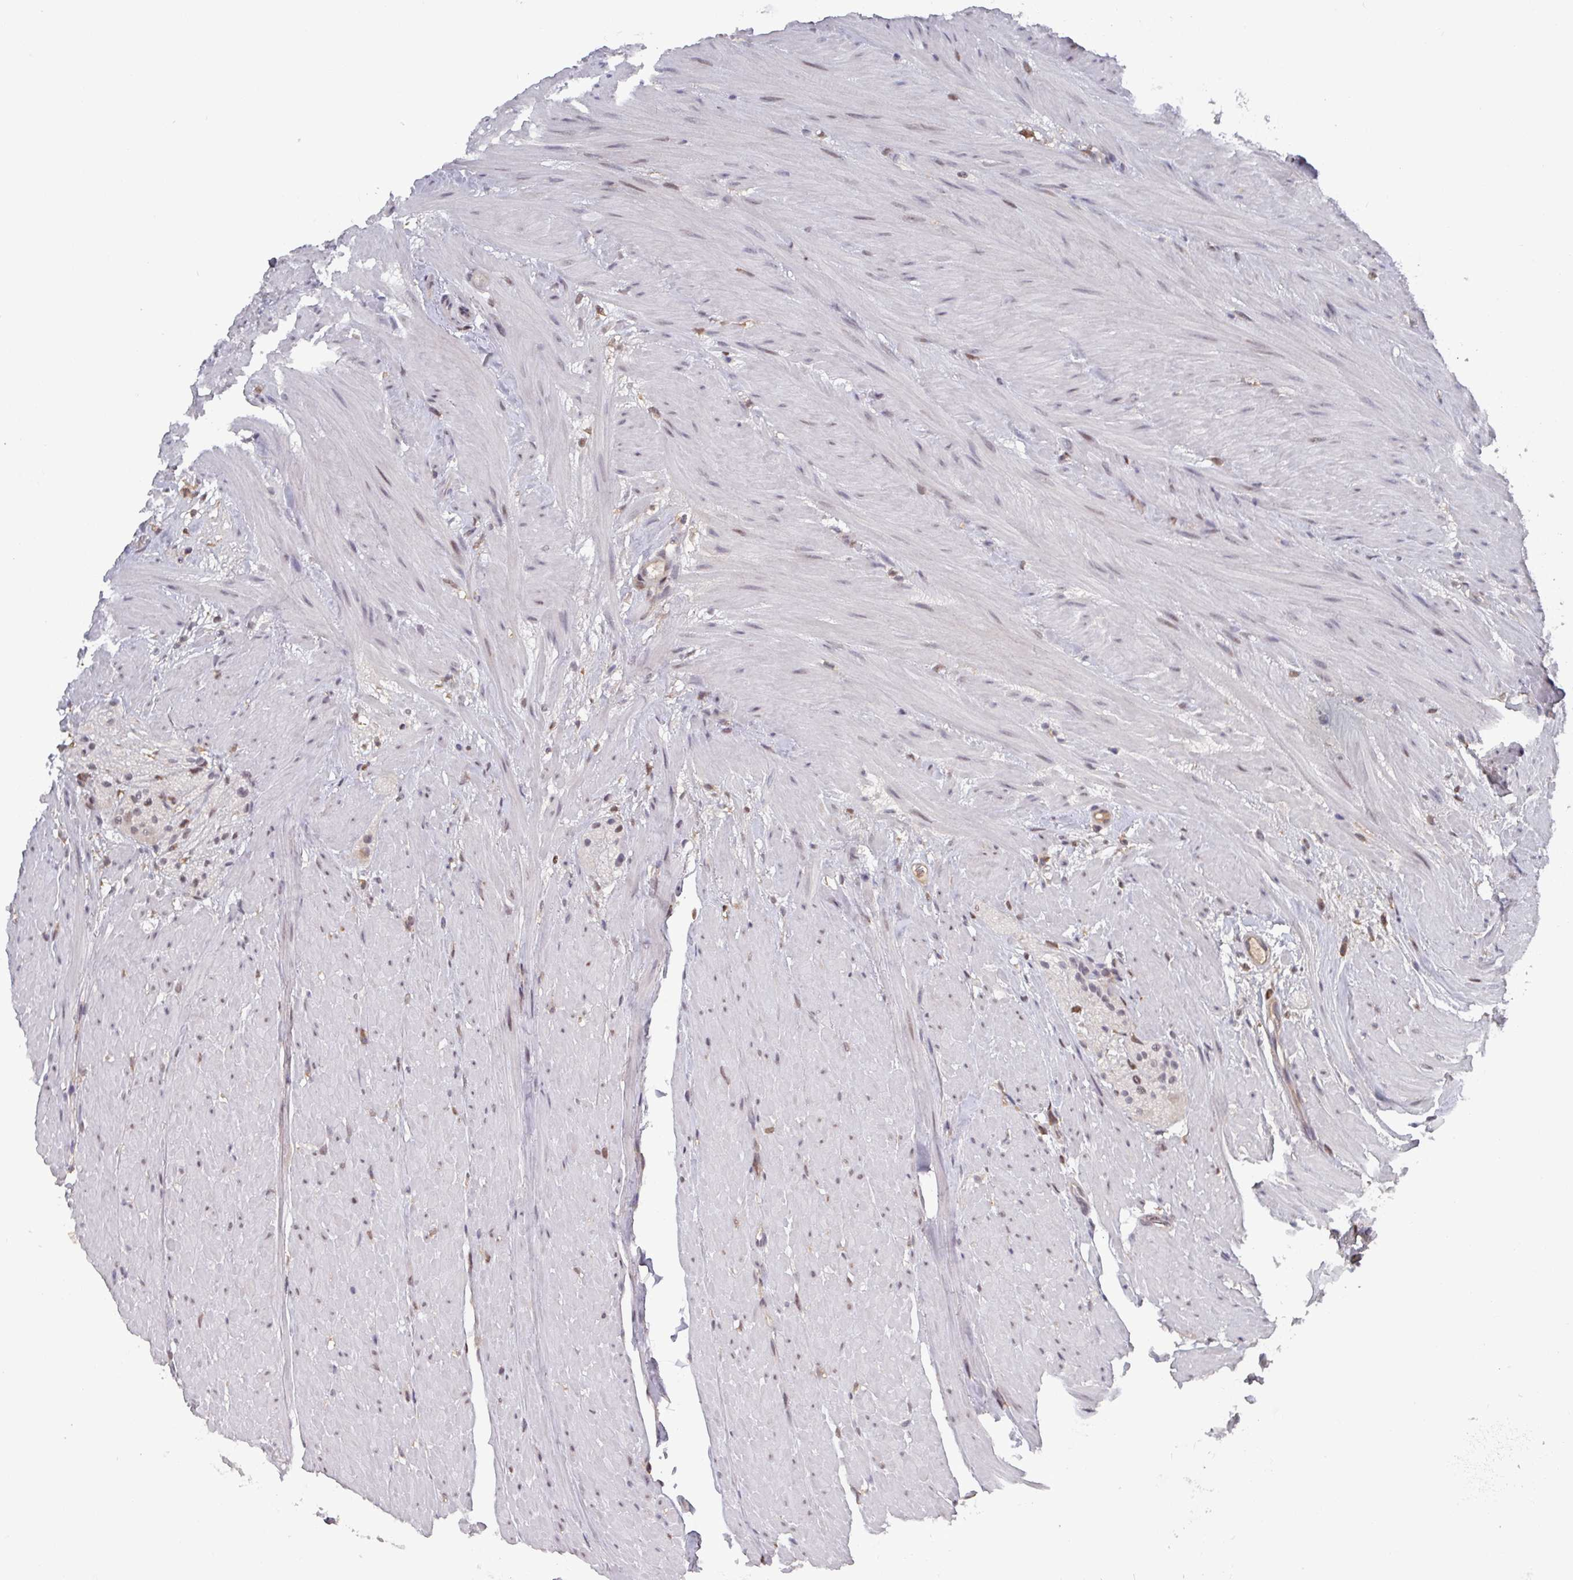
{"staining": {"intensity": "weak", "quantity": ">75%", "location": "cytoplasmic/membranous"}, "tissue": "colon", "cell_type": "Endothelial cells", "image_type": "normal", "snomed": [{"axis": "morphology", "description": "Normal tissue, NOS"}, {"axis": "topography", "description": "Colon"}], "caption": "Immunohistochemistry (IHC) (DAB) staining of benign human colon displays weak cytoplasmic/membranous protein expression in about >75% of endothelial cells.", "gene": "PRRX1", "patient": {"sex": "female", "age": 82}}